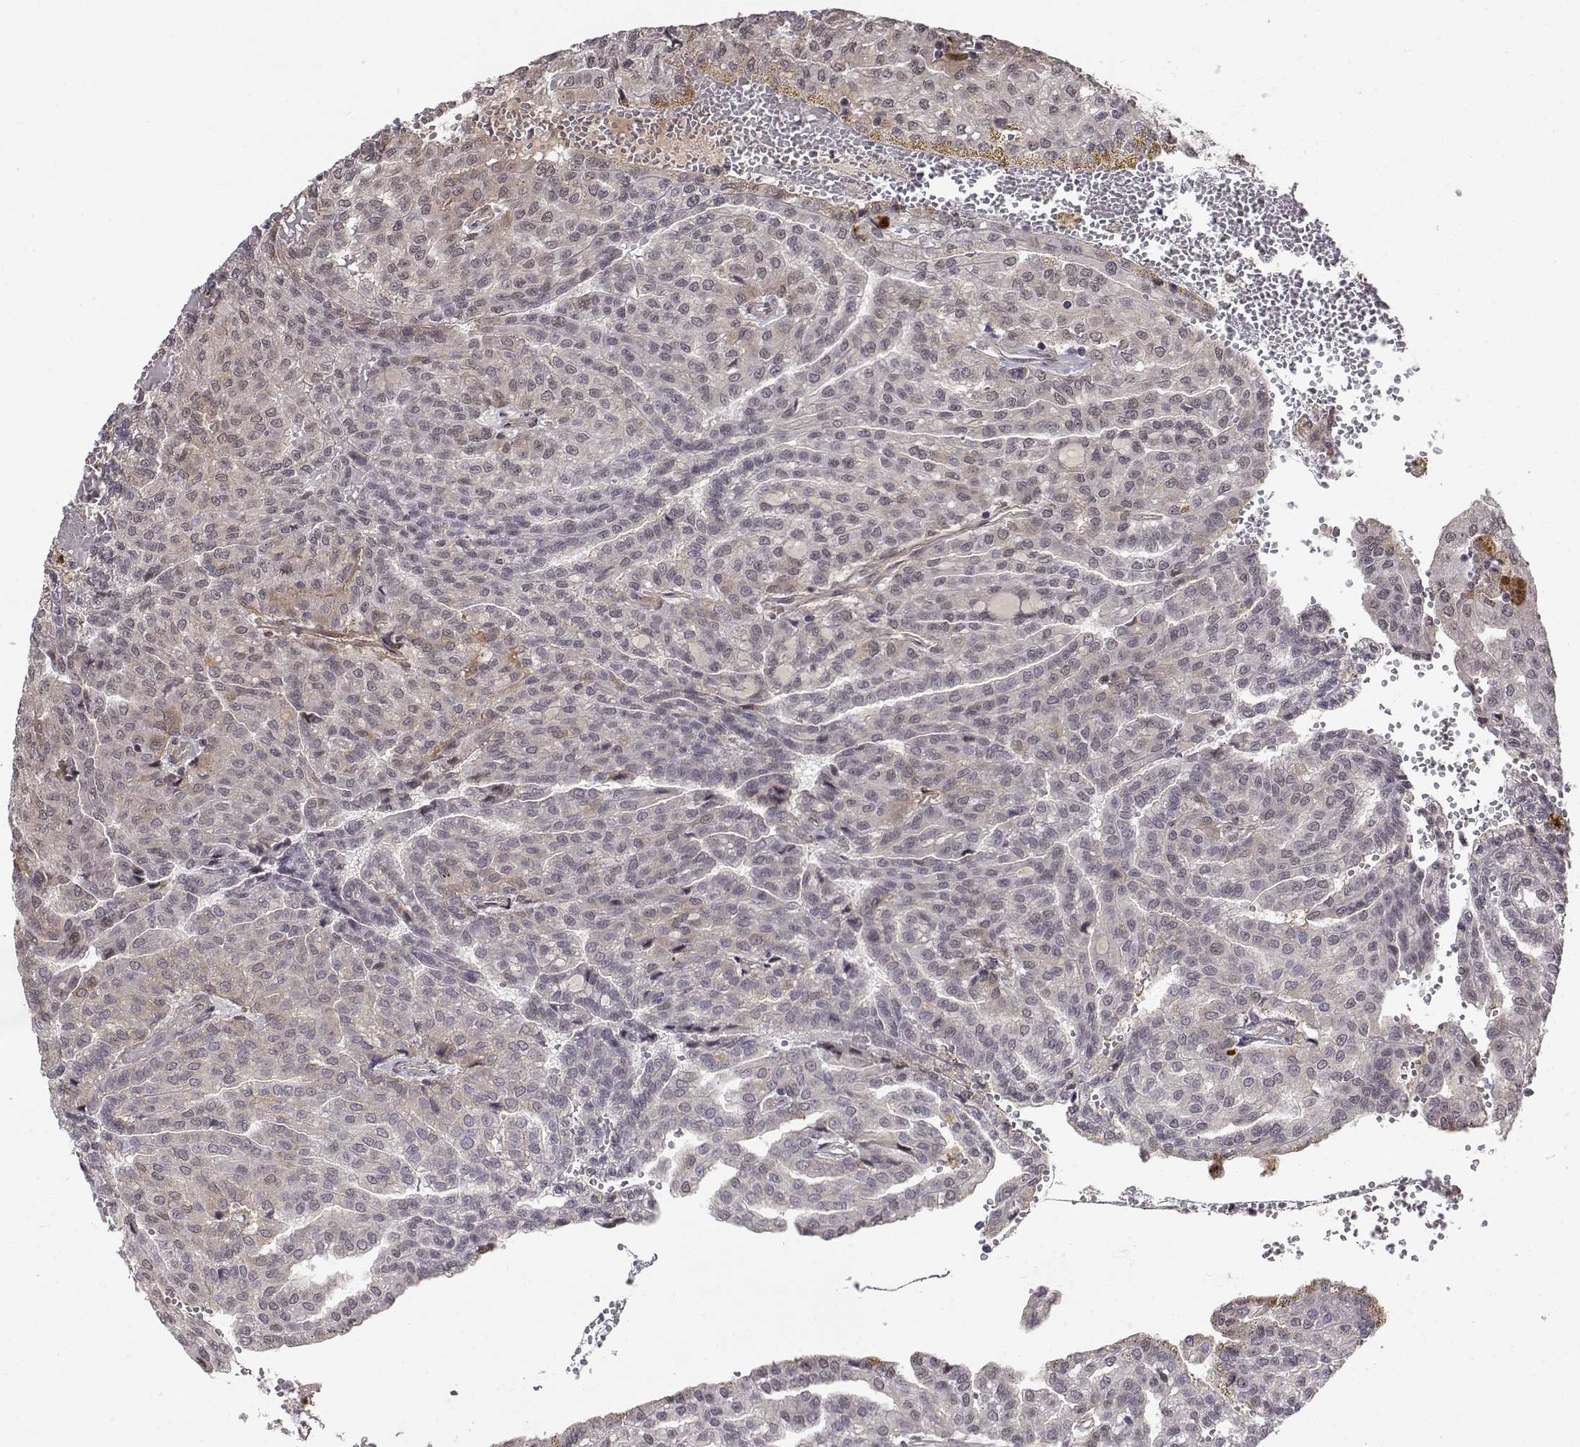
{"staining": {"intensity": "negative", "quantity": "none", "location": "none"}, "tissue": "renal cancer", "cell_type": "Tumor cells", "image_type": "cancer", "snomed": [{"axis": "morphology", "description": "Adenocarcinoma, NOS"}, {"axis": "topography", "description": "Kidney"}], "caption": "Tumor cells show no significant protein expression in renal cancer.", "gene": "ITGA7", "patient": {"sex": "male", "age": 63}}